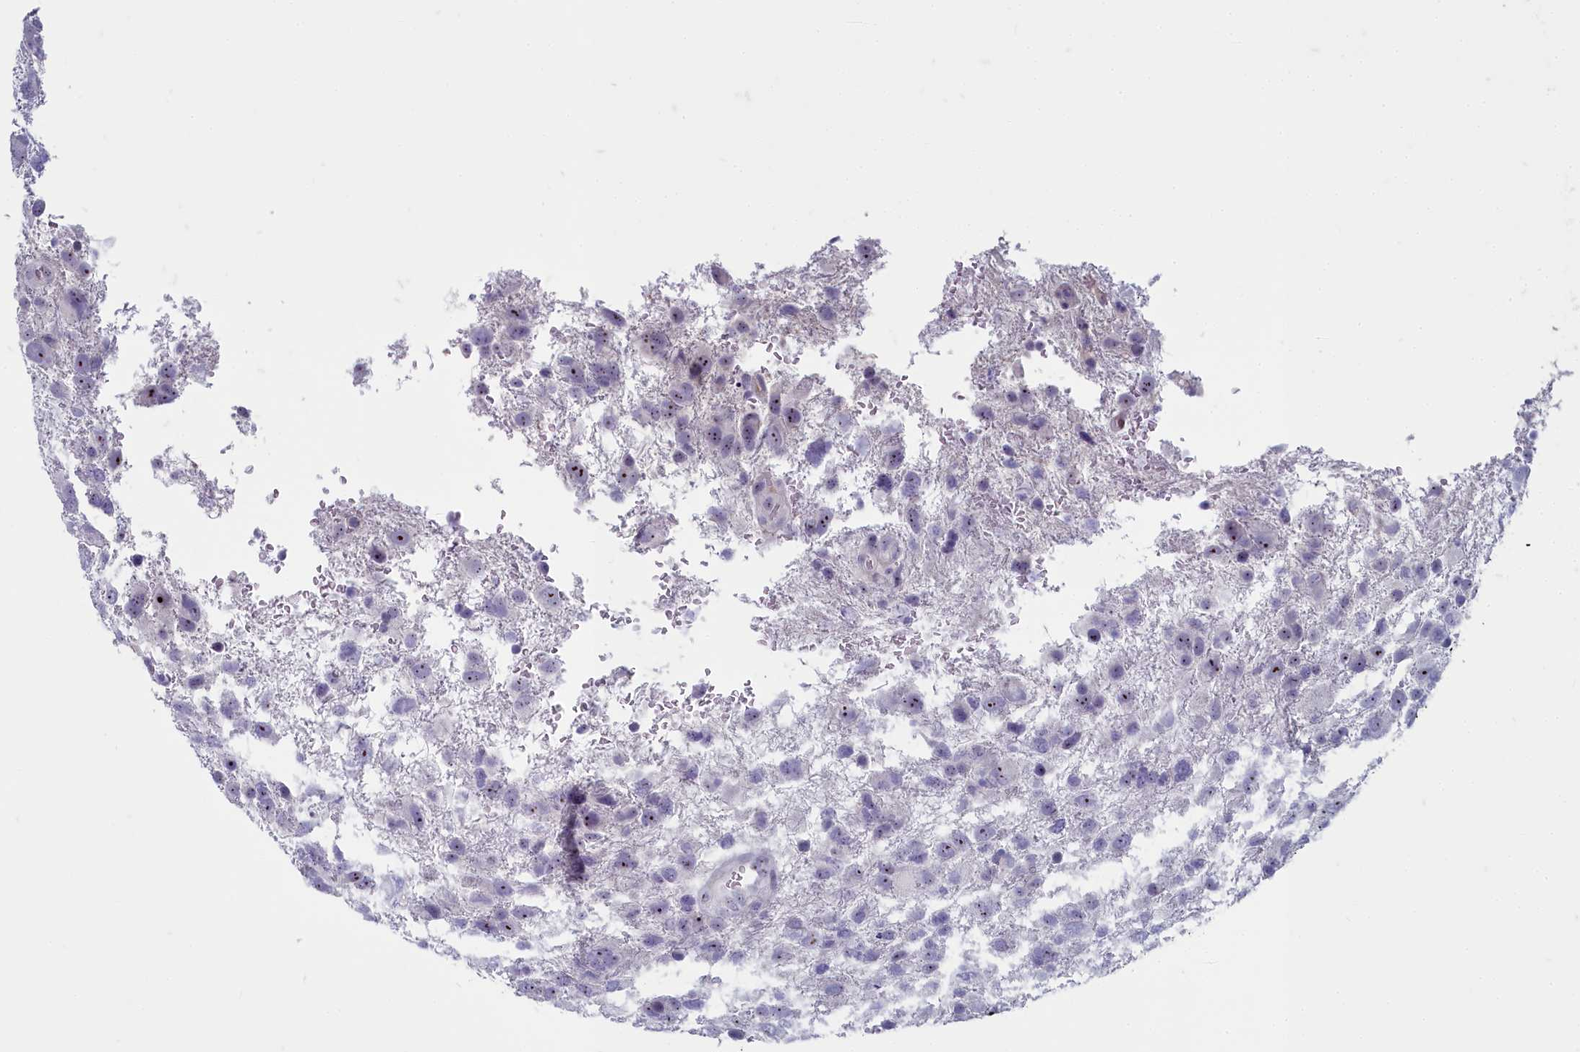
{"staining": {"intensity": "weak", "quantity": "25%-75%", "location": "nuclear"}, "tissue": "glioma", "cell_type": "Tumor cells", "image_type": "cancer", "snomed": [{"axis": "morphology", "description": "Glioma, malignant, High grade"}, {"axis": "topography", "description": "Brain"}], "caption": "Malignant glioma (high-grade) stained with a brown dye shows weak nuclear positive staining in about 25%-75% of tumor cells.", "gene": "INSYN2A", "patient": {"sex": "male", "age": 61}}